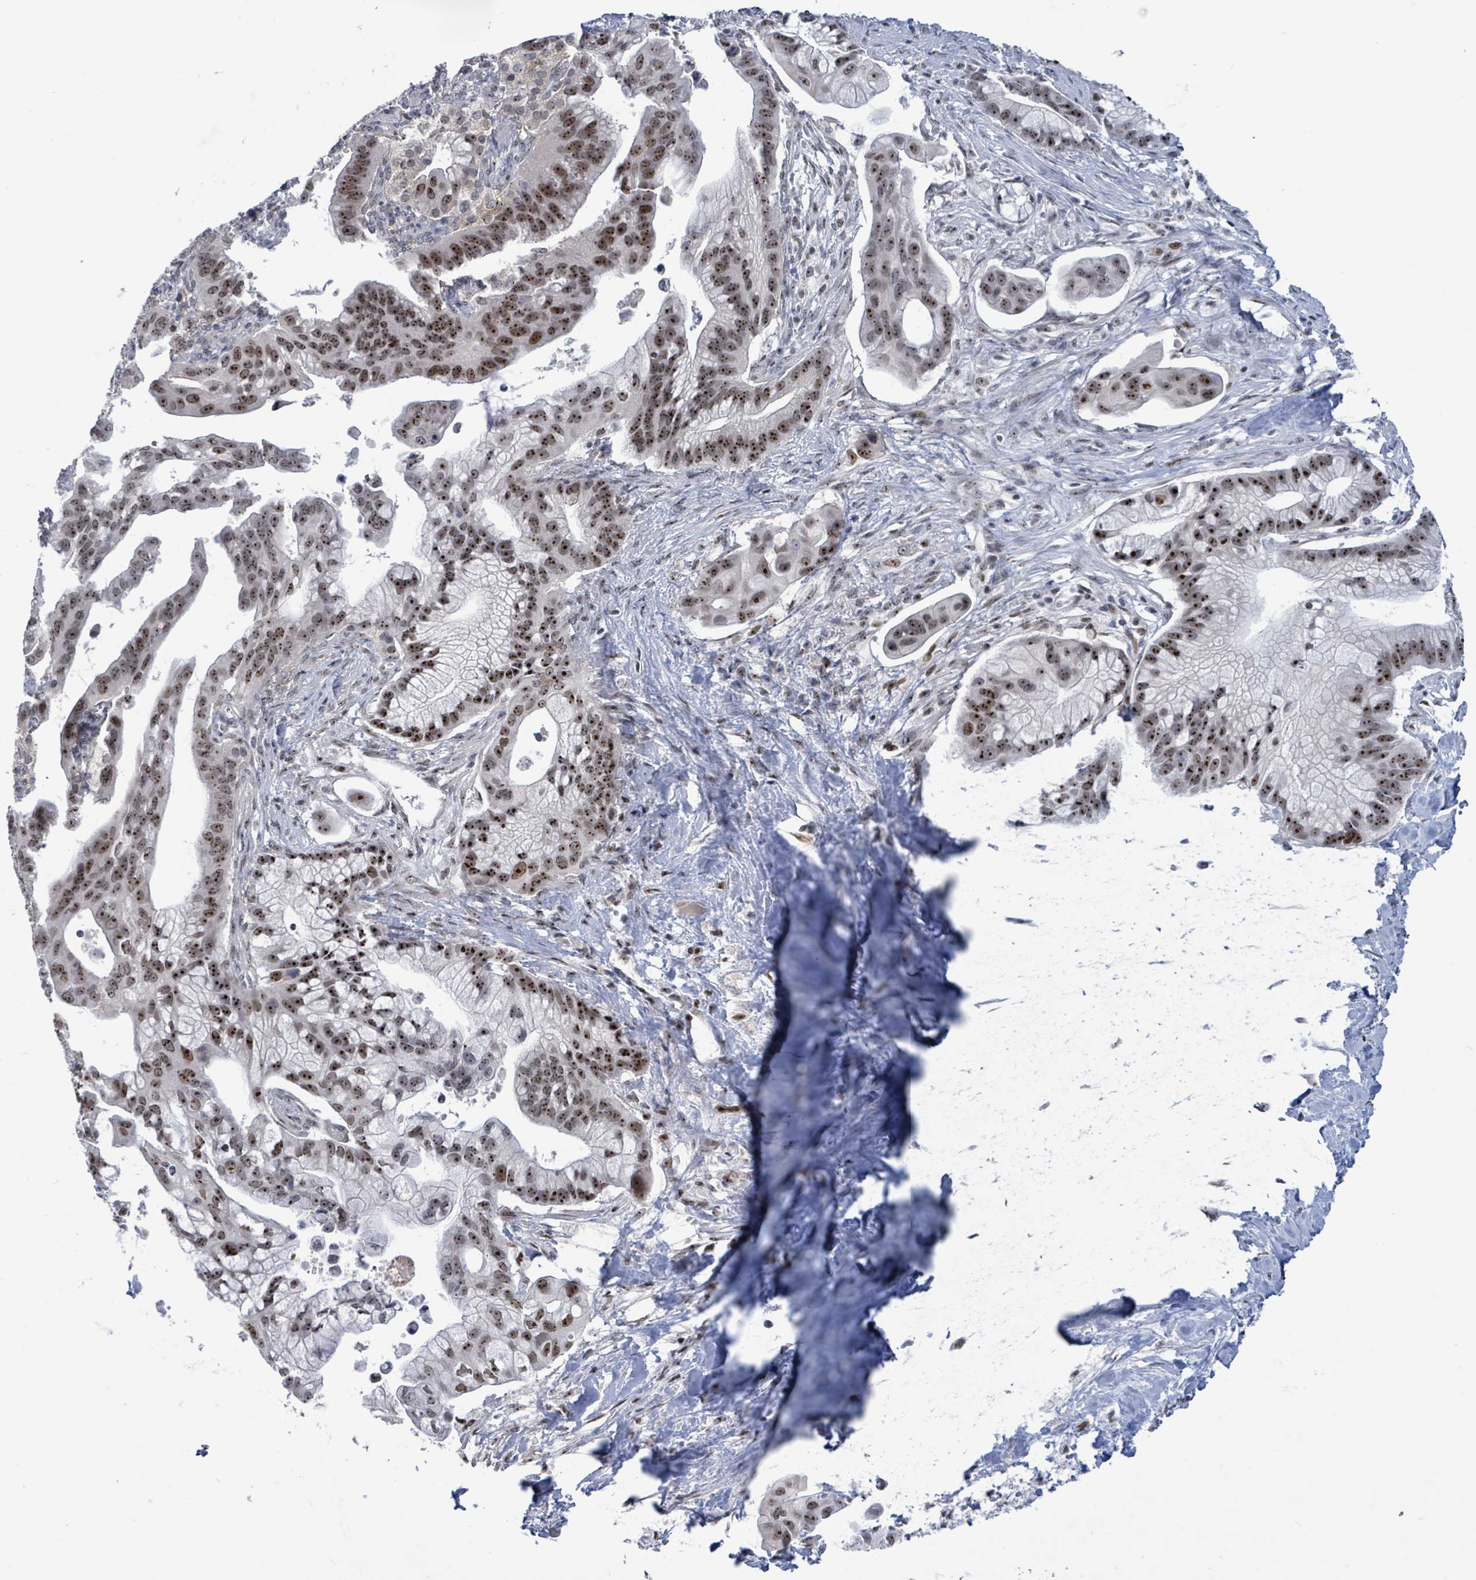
{"staining": {"intensity": "strong", "quantity": ">75%", "location": "nuclear"}, "tissue": "pancreatic cancer", "cell_type": "Tumor cells", "image_type": "cancer", "snomed": [{"axis": "morphology", "description": "Adenocarcinoma, NOS"}, {"axis": "topography", "description": "Pancreas"}], "caption": "Tumor cells reveal strong nuclear positivity in about >75% of cells in pancreatic cancer. (DAB (3,3'-diaminobenzidine) = brown stain, brightfield microscopy at high magnification).", "gene": "RRN3", "patient": {"sex": "male", "age": 68}}